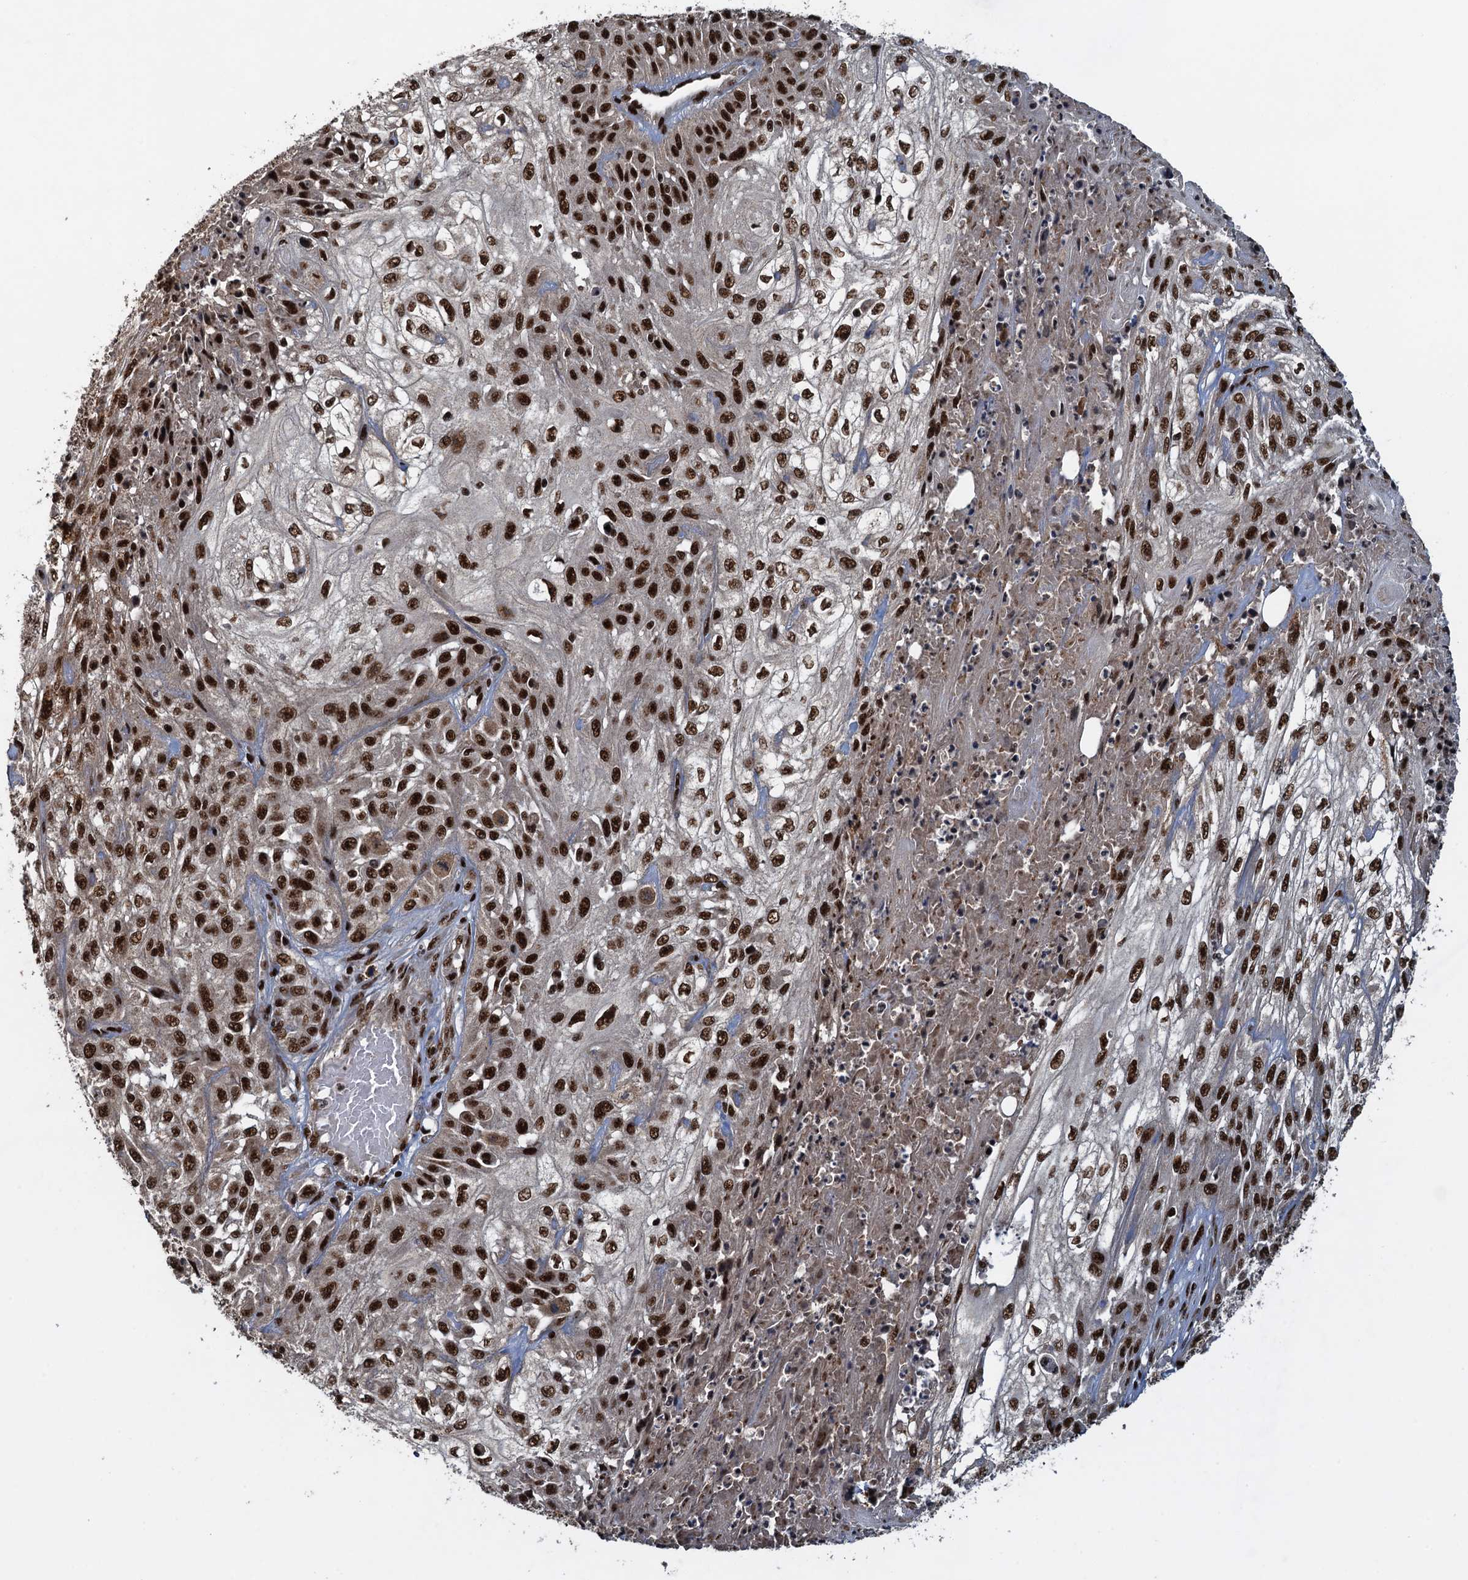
{"staining": {"intensity": "strong", "quantity": ">75%", "location": "nuclear"}, "tissue": "skin cancer", "cell_type": "Tumor cells", "image_type": "cancer", "snomed": [{"axis": "morphology", "description": "Squamous cell carcinoma, NOS"}, {"axis": "morphology", "description": "Squamous cell carcinoma, metastatic, NOS"}, {"axis": "topography", "description": "Skin"}, {"axis": "topography", "description": "Lymph node"}], "caption": "Immunohistochemistry (DAB) staining of human squamous cell carcinoma (skin) demonstrates strong nuclear protein positivity in about >75% of tumor cells.", "gene": "ZC3H18", "patient": {"sex": "male", "age": 75}}